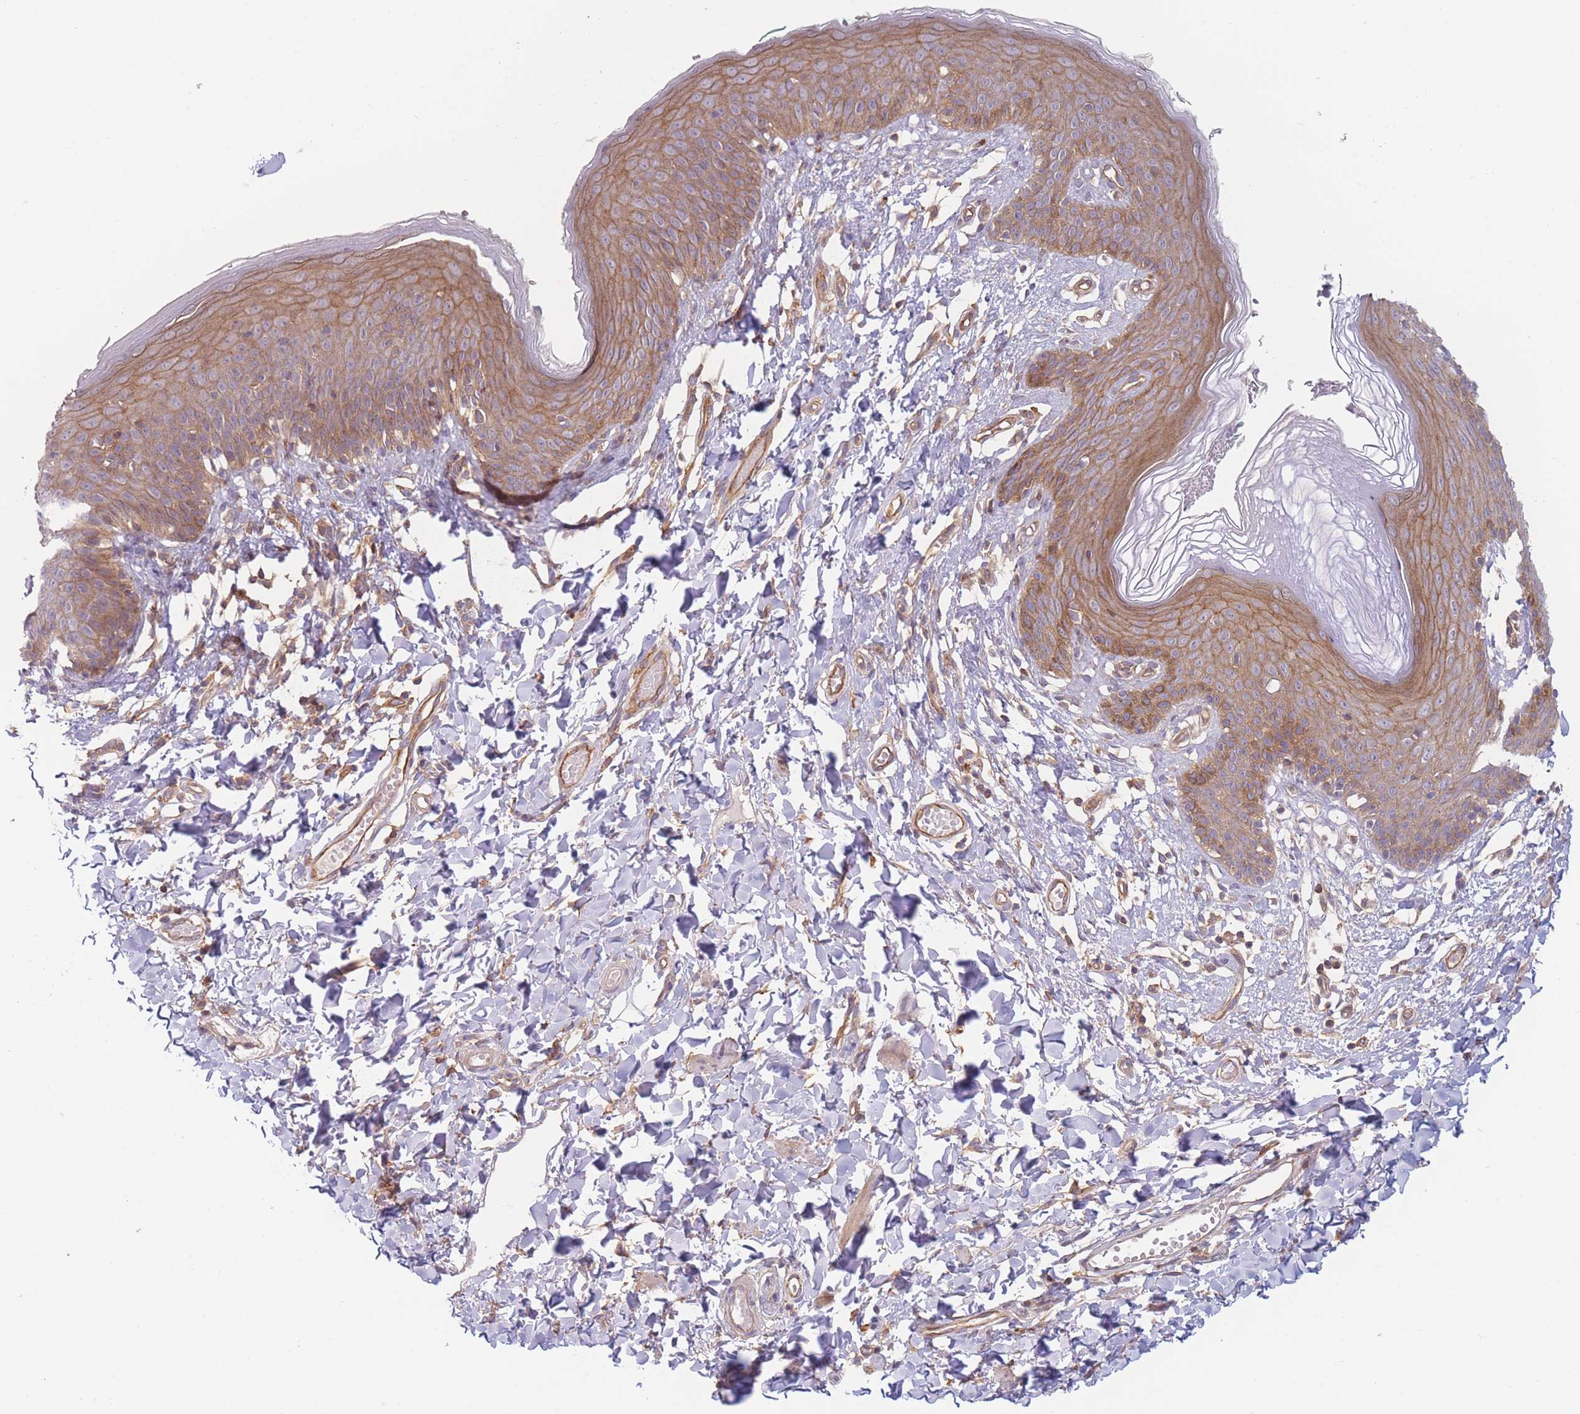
{"staining": {"intensity": "moderate", "quantity": ">75%", "location": "cytoplasmic/membranous"}, "tissue": "skin", "cell_type": "Epidermal cells", "image_type": "normal", "snomed": [{"axis": "morphology", "description": "Normal tissue, NOS"}, {"axis": "topography", "description": "Vulva"}], "caption": "Epidermal cells reveal medium levels of moderate cytoplasmic/membranous staining in about >75% of cells in normal skin.", "gene": "WDR93", "patient": {"sex": "female", "age": 66}}